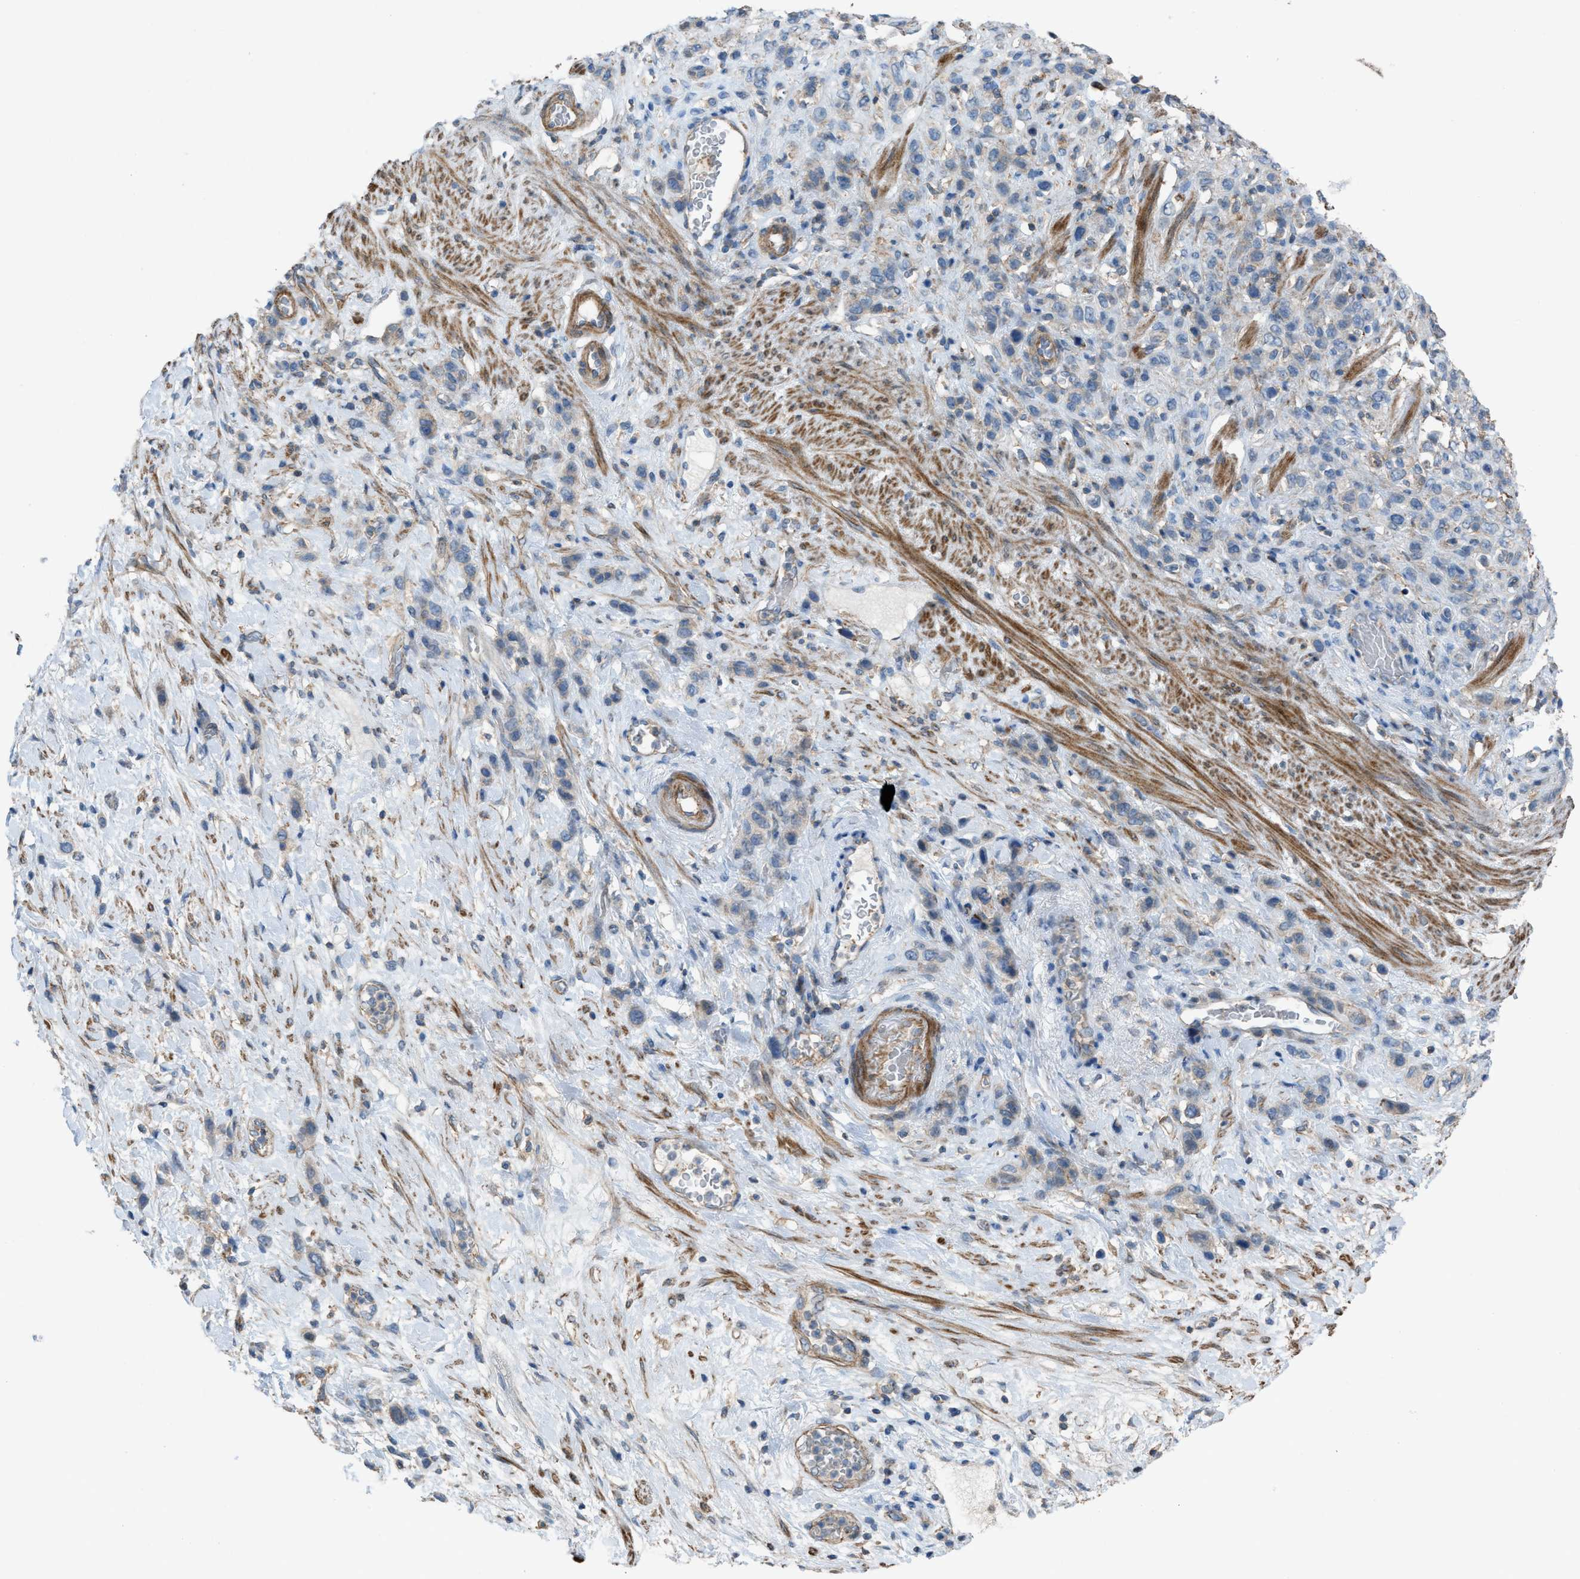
{"staining": {"intensity": "weak", "quantity": "25%-75%", "location": "cytoplasmic/membranous"}, "tissue": "stomach cancer", "cell_type": "Tumor cells", "image_type": "cancer", "snomed": [{"axis": "morphology", "description": "Adenocarcinoma, NOS"}, {"axis": "morphology", "description": "Adenocarcinoma, High grade"}, {"axis": "topography", "description": "Stomach, upper"}, {"axis": "topography", "description": "Stomach, lower"}], "caption": "Protein analysis of stomach cancer (adenocarcinoma) tissue reveals weak cytoplasmic/membranous positivity in approximately 25%-75% of tumor cells.", "gene": "NCK2", "patient": {"sex": "female", "age": 65}}